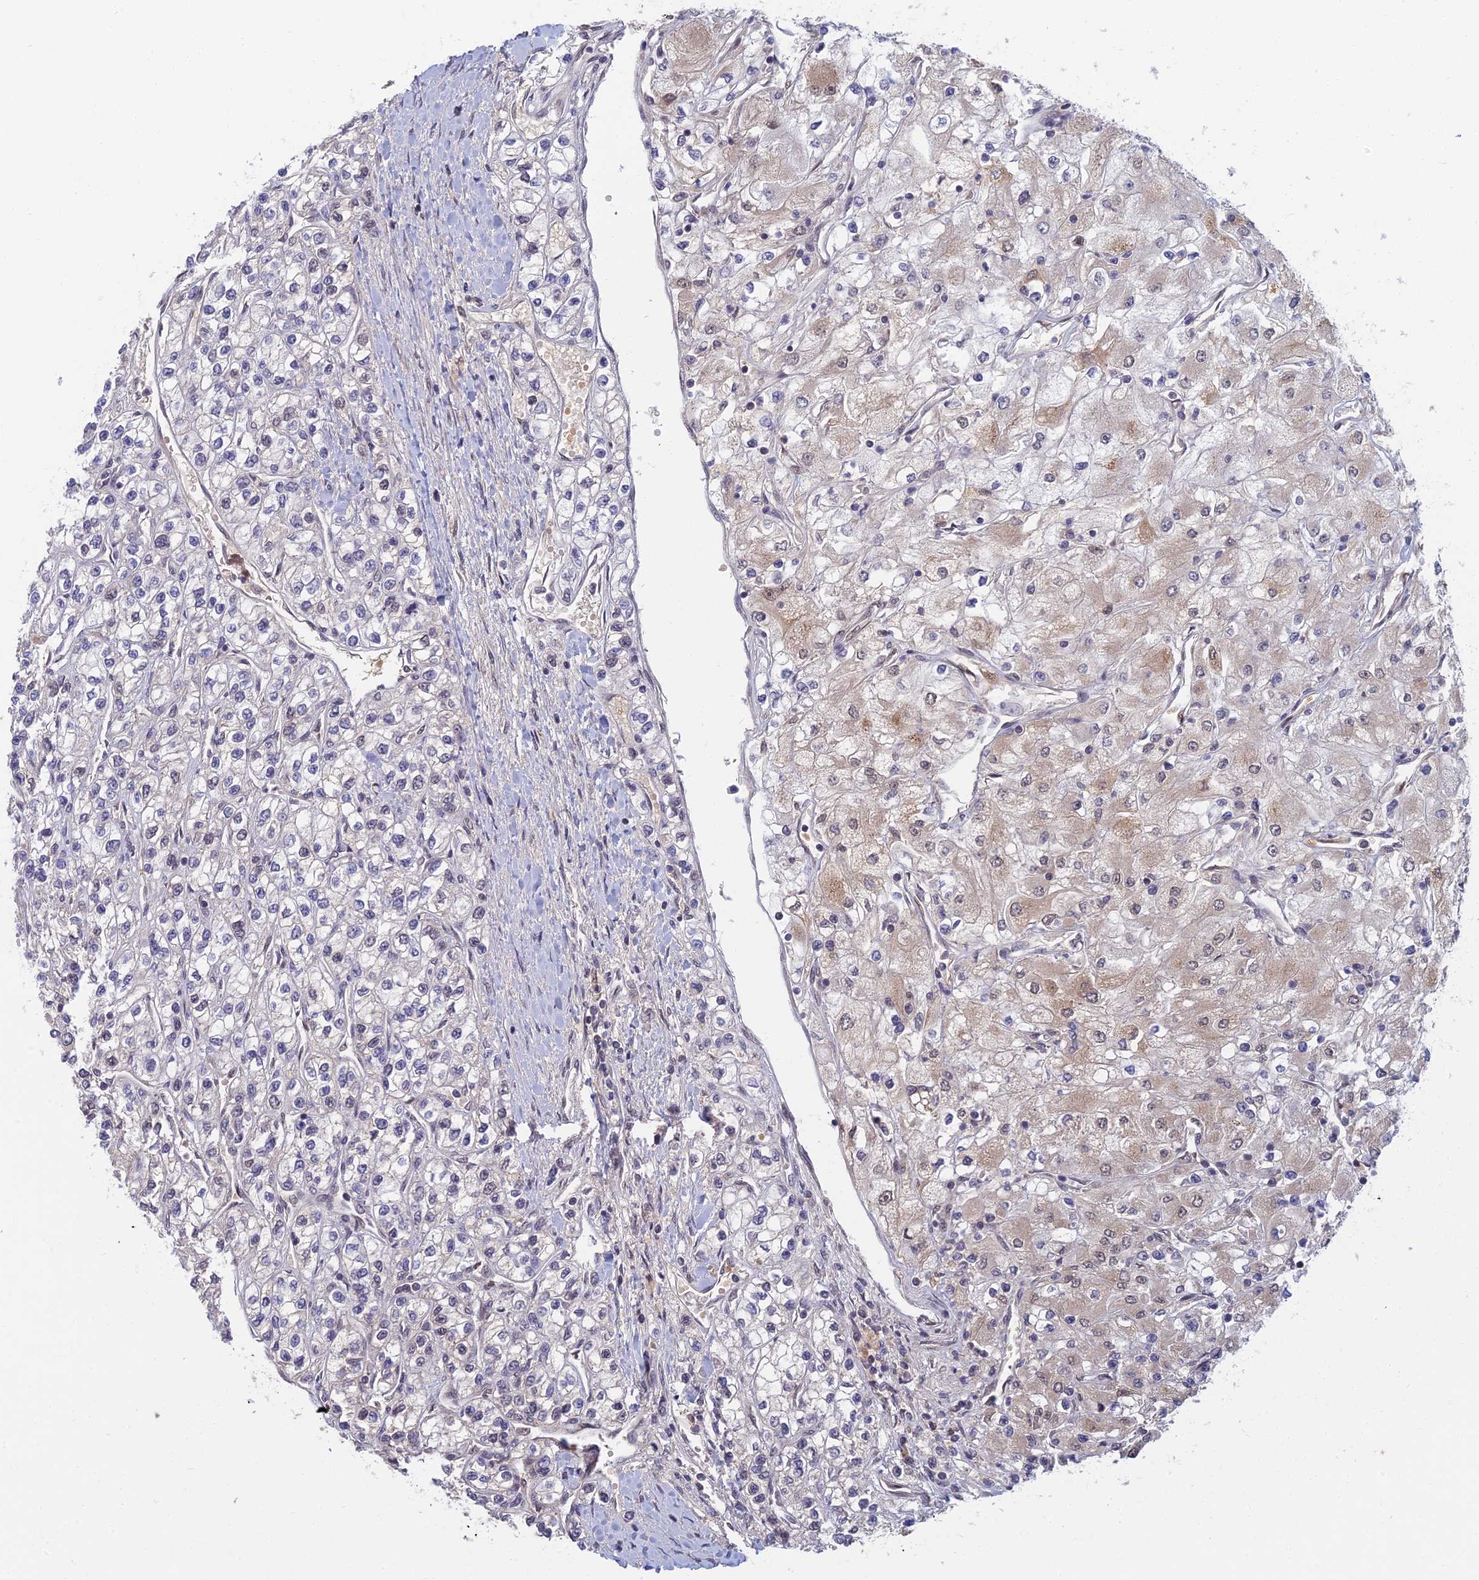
{"staining": {"intensity": "weak", "quantity": "<25%", "location": "cytoplasmic/membranous"}, "tissue": "renal cancer", "cell_type": "Tumor cells", "image_type": "cancer", "snomed": [{"axis": "morphology", "description": "Adenocarcinoma, NOS"}, {"axis": "topography", "description": "Kidney"}], "caption": "DAB immunohistochemical staining of human renal adenocarcinoma demonstrates no significant positivity in tumor cells. (Stains: DAB (3,3'-diaminobenzidine) immunohistochemistry (IHC) with hematoxylin counter stain, Microscopy: brightfield microscopy at high magnification).", "gene": "TCEA2", "patient": {"sex": "male", "age": 80}}